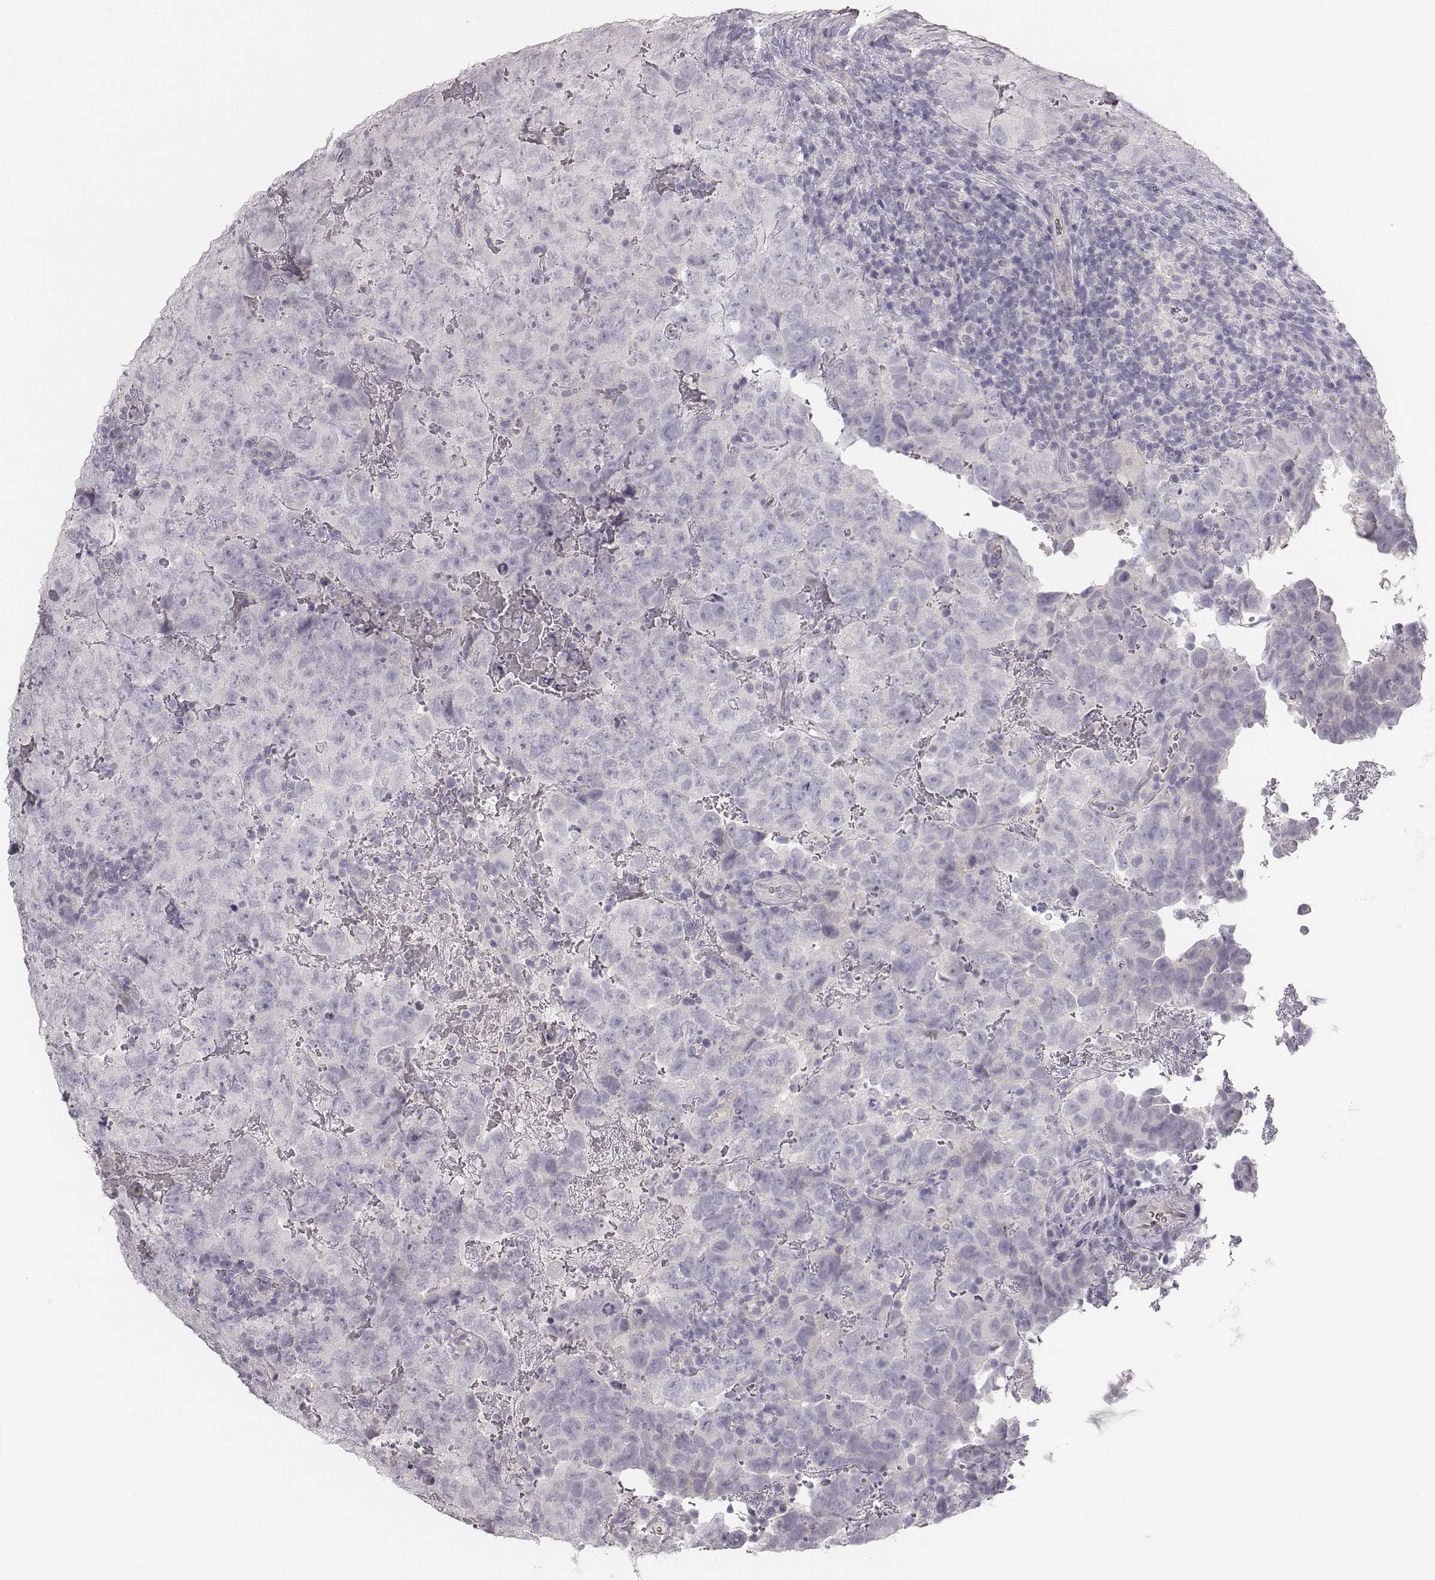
{"staining": {"intensity": "negative", "quantity": "none", "location": "none"}, "tissue": "testis cancer", "cell_type": "Tumor cells", "image_type": "cancer", "snomed": [{"axis": "morphology", "description": "Carcinoma, Embryonal, NOS"}, {"axis": "topography", "description": "Testis"}], "caption": "The micrograph displays no staining of tumor cells in testis cancer (embryonal carcinoma). (DAB IHC, high magnification).", "gene": "MYH6", "patient": {"sex": "male", "age": 24}}